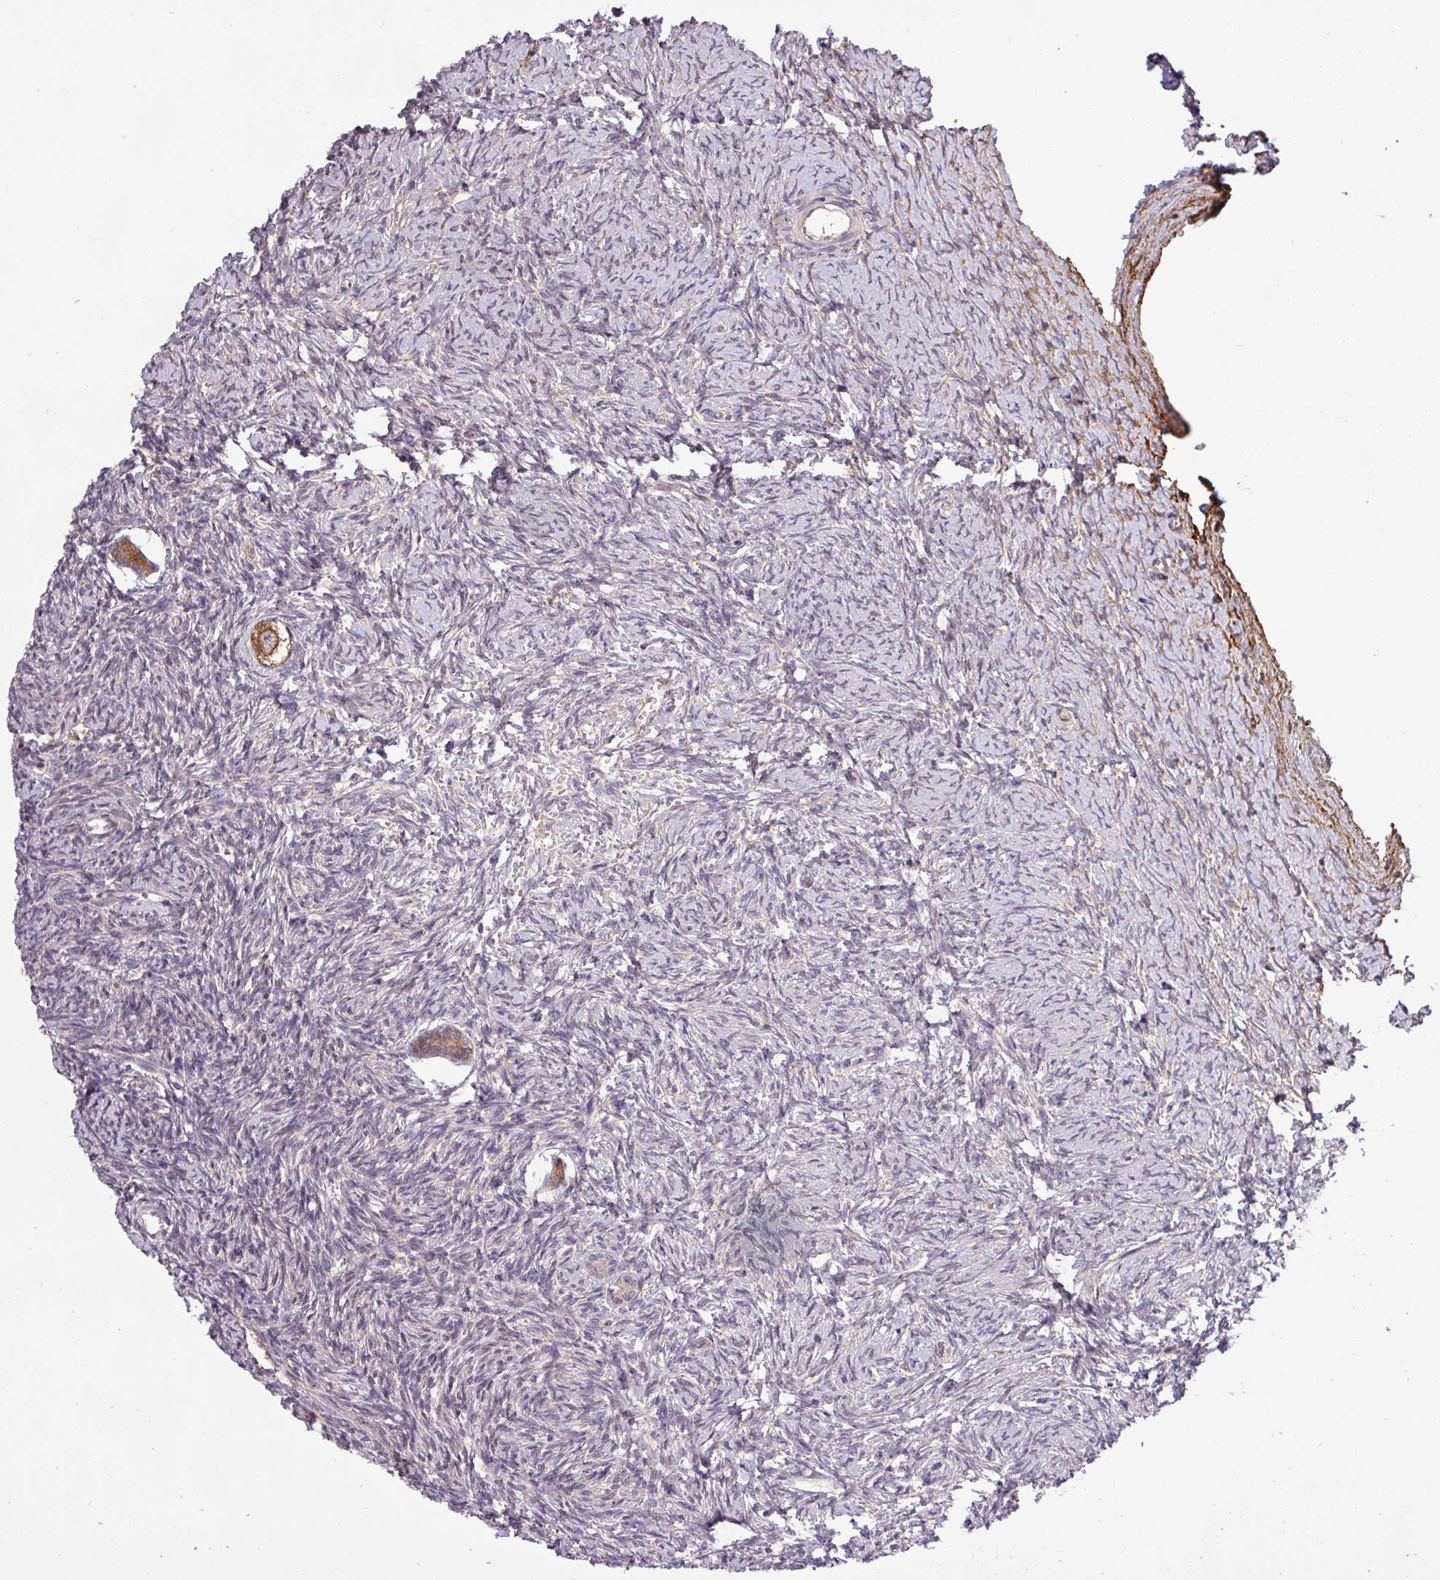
{"staining": {"intensity": "moderate", "quantity": ">75%", "location": "cytoplasmic/membranous"}, "tissue": "ovary", "cell_type": "Follicle cells", "image_type": "normal", "snomed": [{"axis": "morphology", "description": "Normal tissue, NOS"}, {"axis": "topography", "description": "Ovary"}], "caption": "A medium amount of moderate cytoplasmic/membranous staining is identified in approximately >75% of follicle cells in benign ovary.", "gene": "MEGF6", "patient": {"sex": "female", "age": 39}}